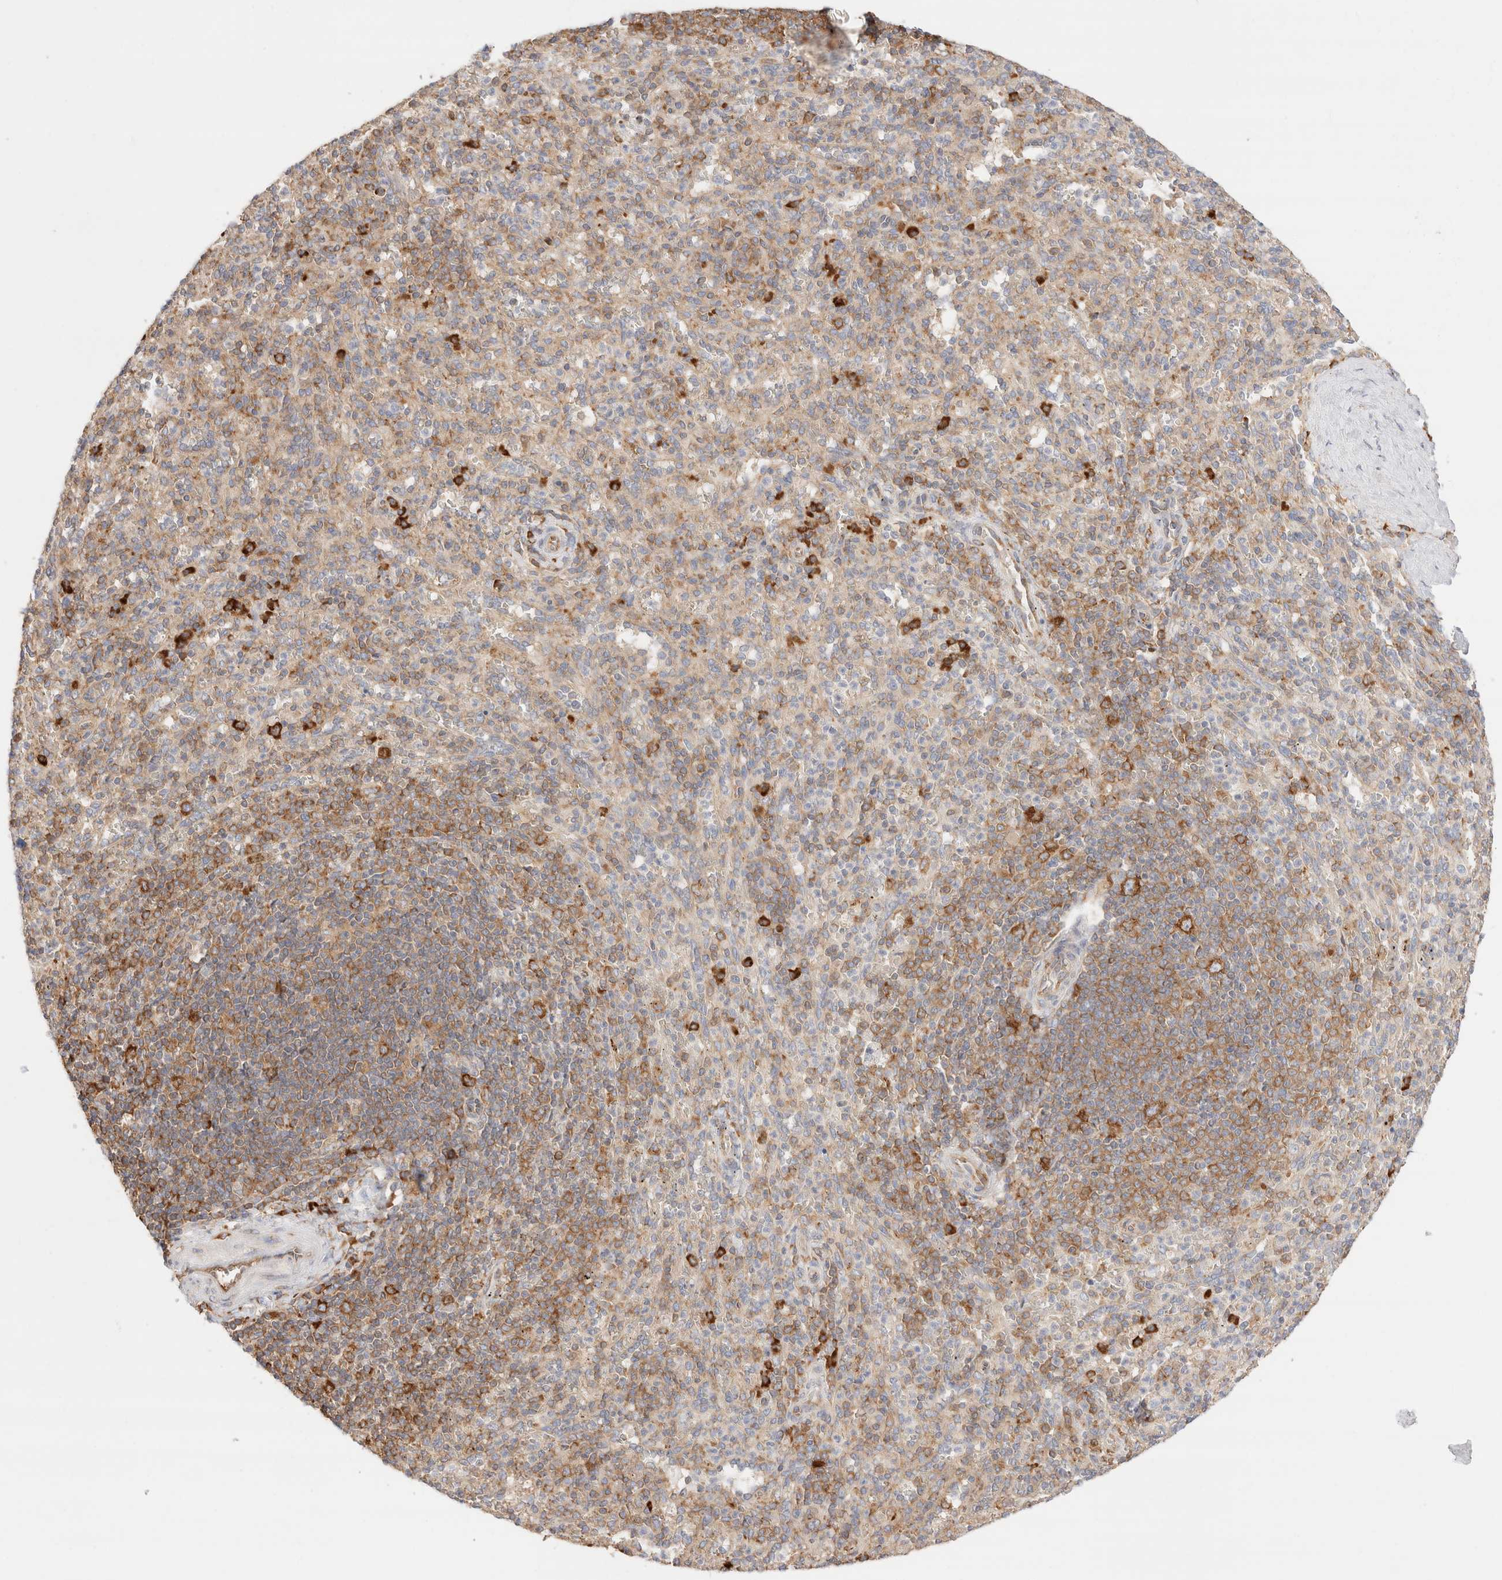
{"staining": {"intensity": "strong", "quantity": "<25%", "location": "cytoplasmic/membranous"}, "tissue": "spleen", "cell_type": "Cells in red pulp", "image_type": "normal", "snomed": [{"axis": "morphology", "description": "Normal tissue, NOS"}, {"axis": "topography", "description": "Spleen"}], "caption": "This image exhibits immunohistochemistry (IHC) staining of unremarkable human spleen, with medium strong cytoplasmic/membranous staining in about <25% of cells in red pulp.", "gene": "ZC2HC1A", "patient": {"sex": "male", "age": 36}}